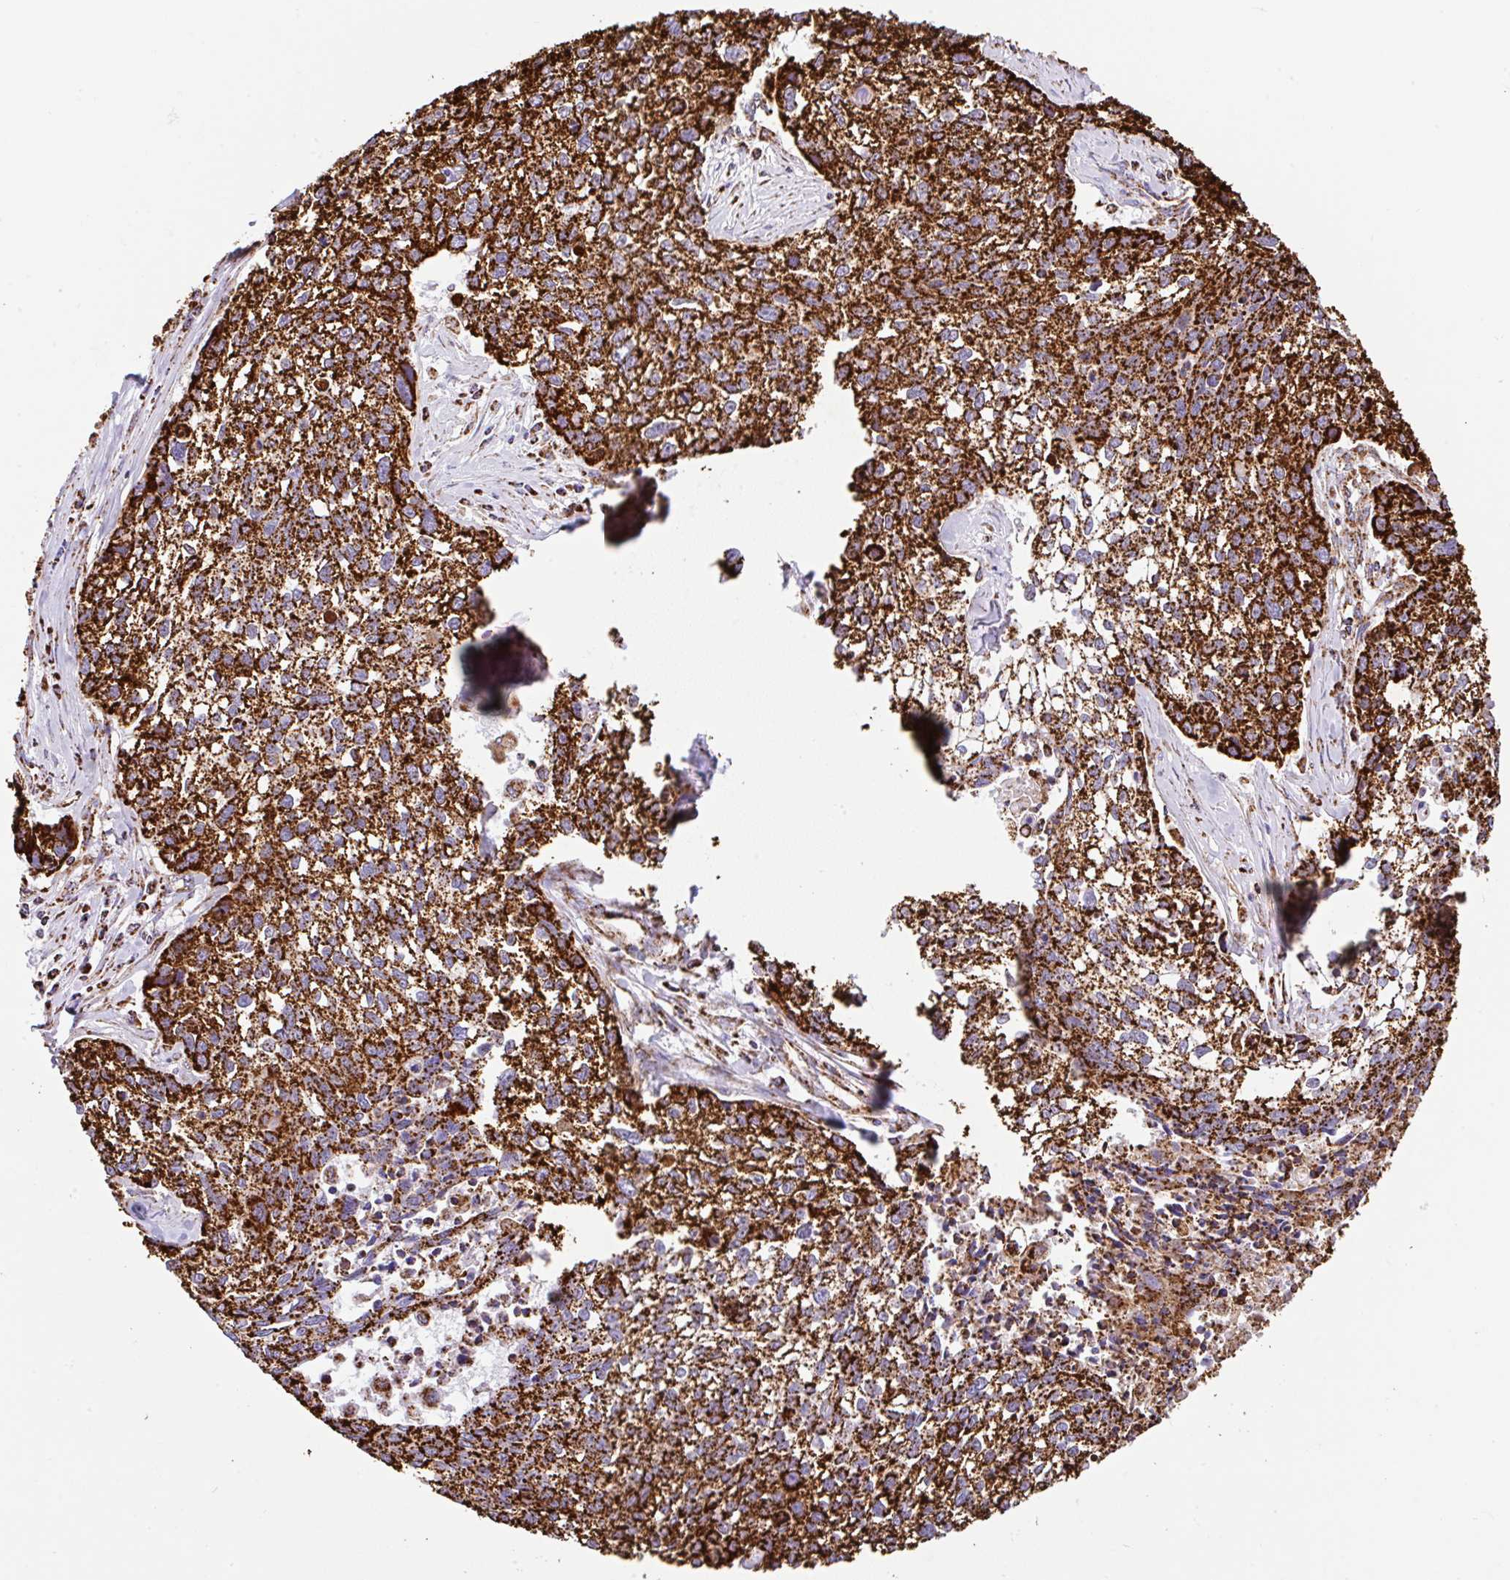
{"staining": {"intensity": "strong", "quantity": ">75%", "location": "cytoplasmic/membranous"}, "tissue": "lung cancer", "cell_type": "Tumor cells", "image_type": "cancer", "snomed": [{"axis": "morphology", "description": "Squamous cell carcinoma, NOS"}, {"axis": "topography", "description": "Lung"}], "caption": "Squamous cell carcinoma (lung) stained with a brown dye demonstrates strong cytoplasmic/membranous positive staining in approximately >75% of tumor cells.", "gene": "ANKRD33B", "patient": {"sex": "male", "age": 74}}